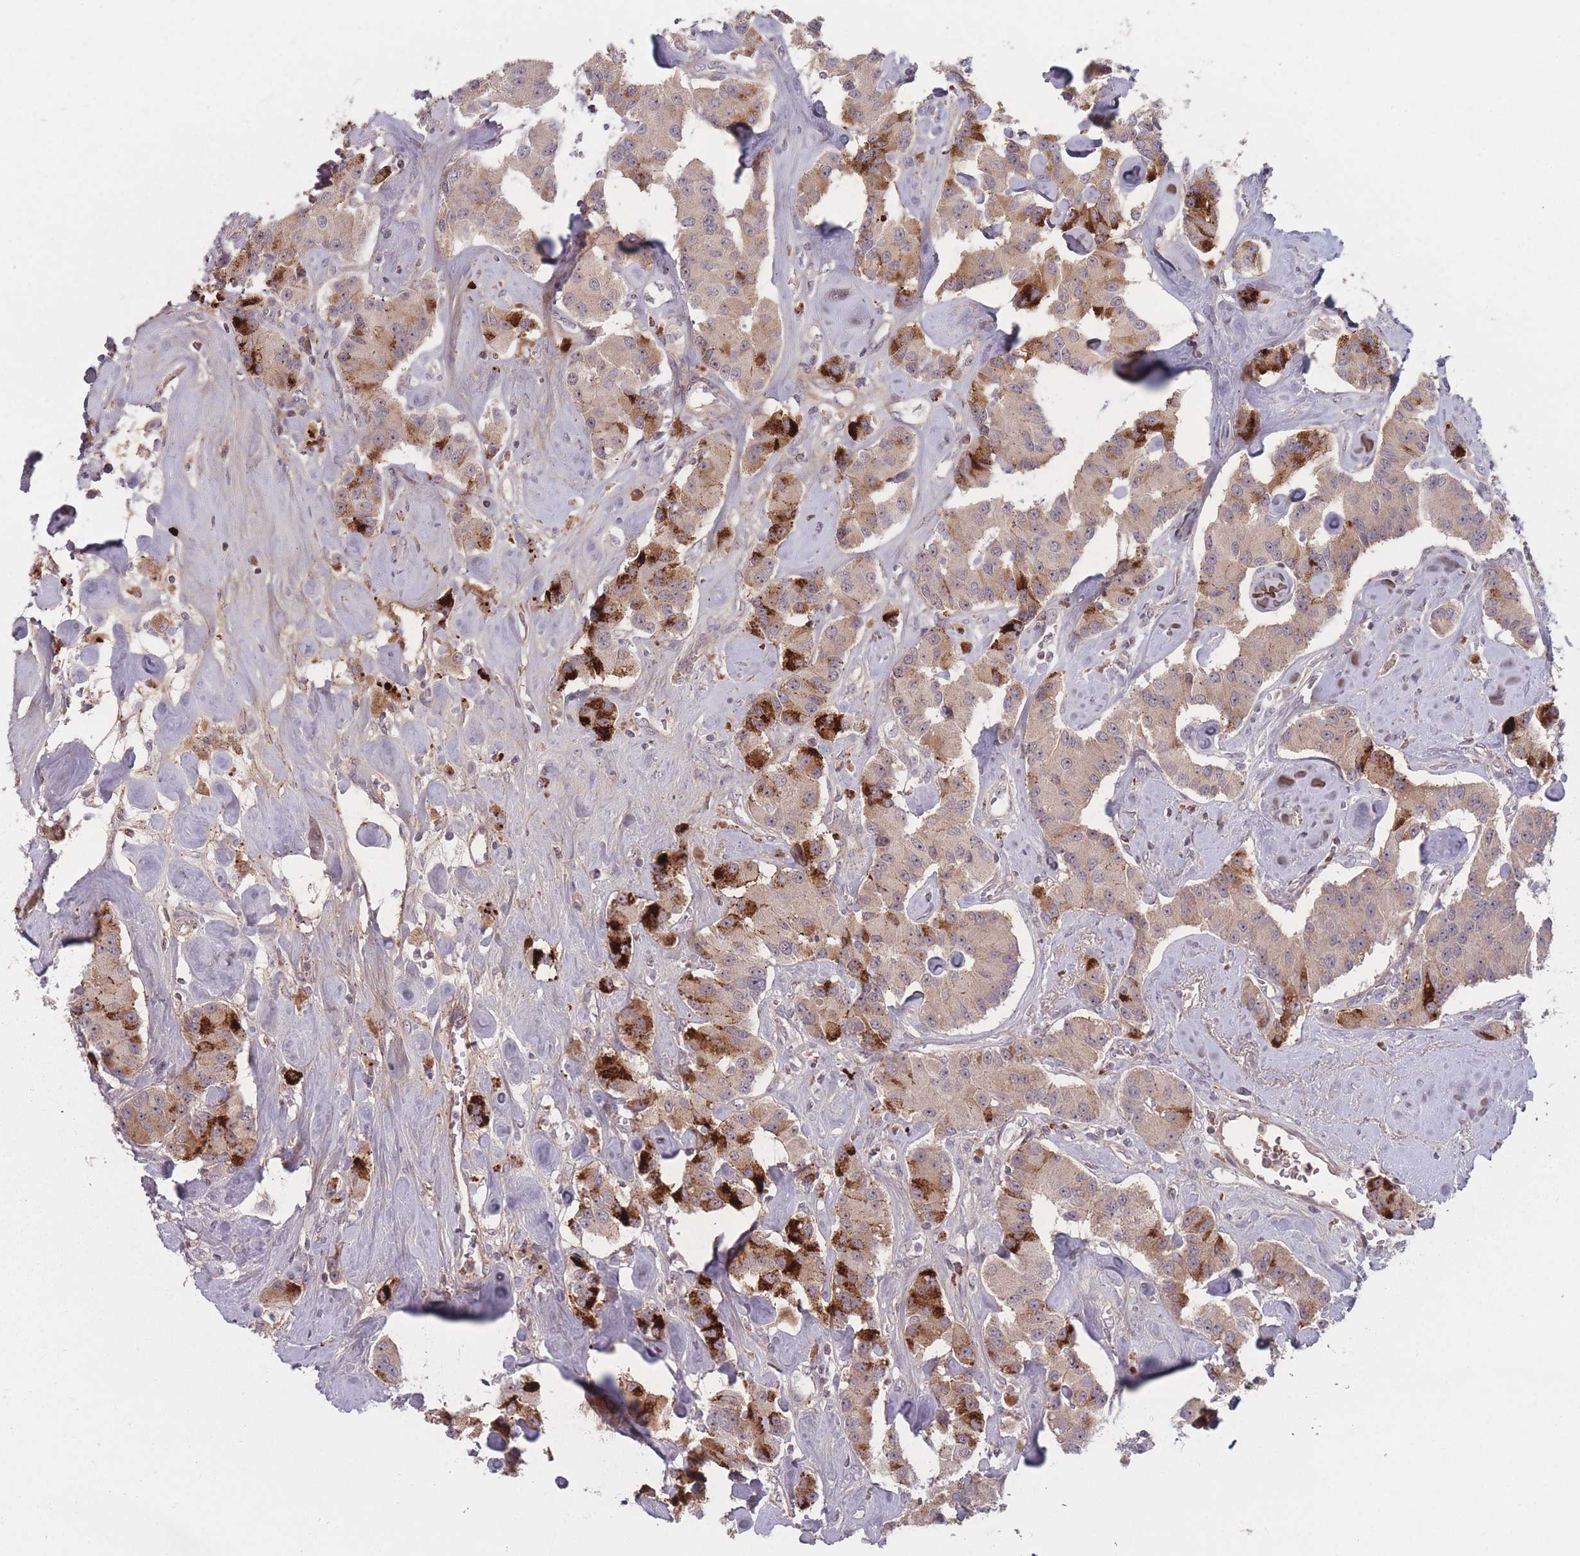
{"staining": {"intensity": "strong", "quantity": "<25%", "location": "cytoplasmic/membranous"}, "tissue": "carcinoid", "cell_type": "Tumor cells", "image_type": "cancer", "snomed": [{"axis": "morphology", "description": "Carcinoid, malignant, NOS"}, {"axis": "topography", "description": "Pancreas"}], "caption": "The micrograph reveals immunohistochemical staining of carcinoid. There is strong cytoplasmic/membranous expression is identified in approximately <25% of tumor cells.", "gene": "TMEM232", "patient": {"sex": "male", "age": 41}}